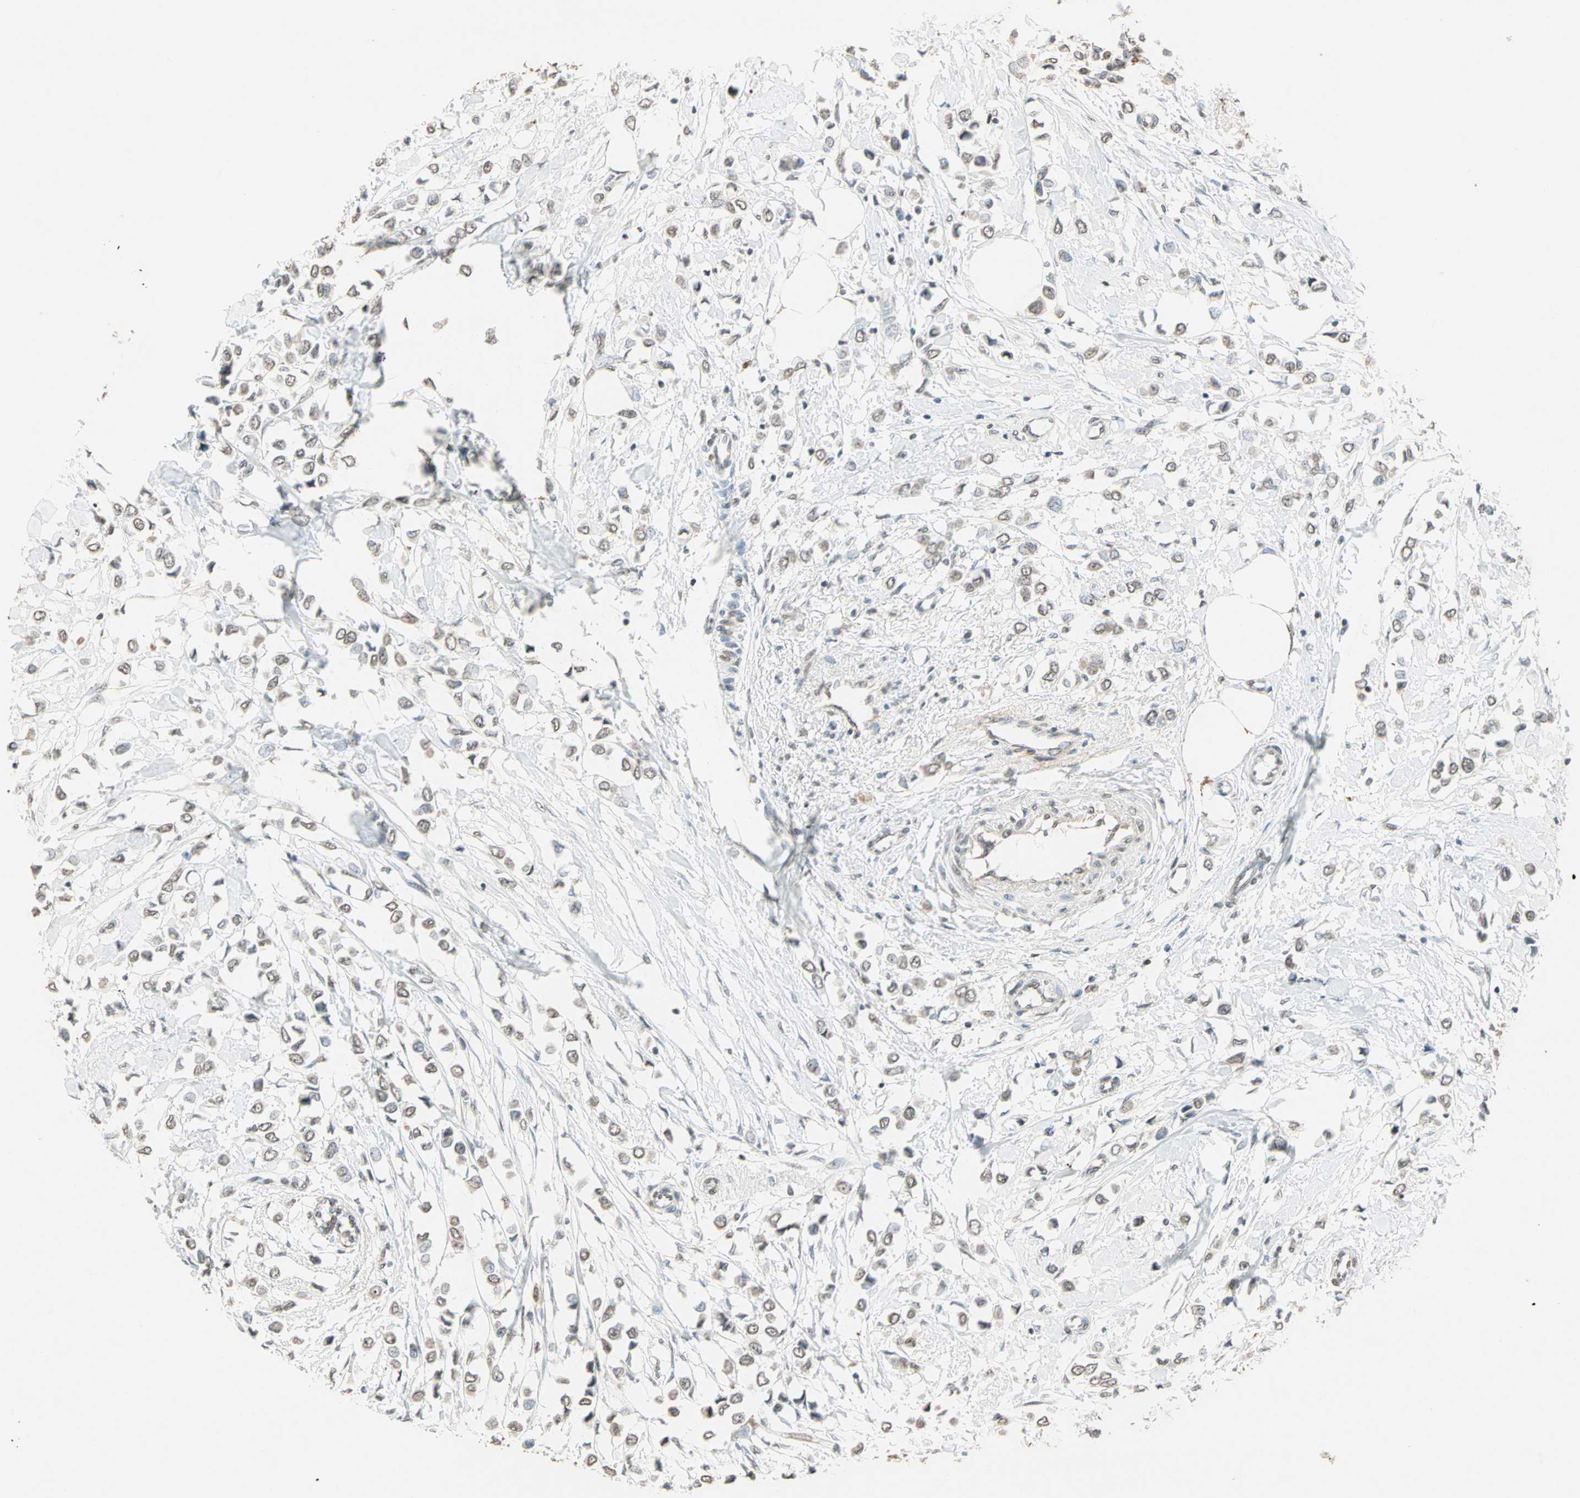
{"staining": {"intensity": "weak", "quantity": "25%-75%", "location": "nuclear"}, "tissue": "breast cancer", "cell_type": "Tumor cells", "image_type": "cancer", "snomed": [{"axis": "morphology", "description": "Lobular carcinoma"}, {"axis": "topography", "description": "Breast"}], "caption": "Lobular carcinoma (breast) stained for a protein shows weak nuclear positivity in tumor cells. (Brightfield microscopy of DAB IHC at high magnification).", "gene": "PRELID1", "patient": {"sex": "female", "age": 51}}